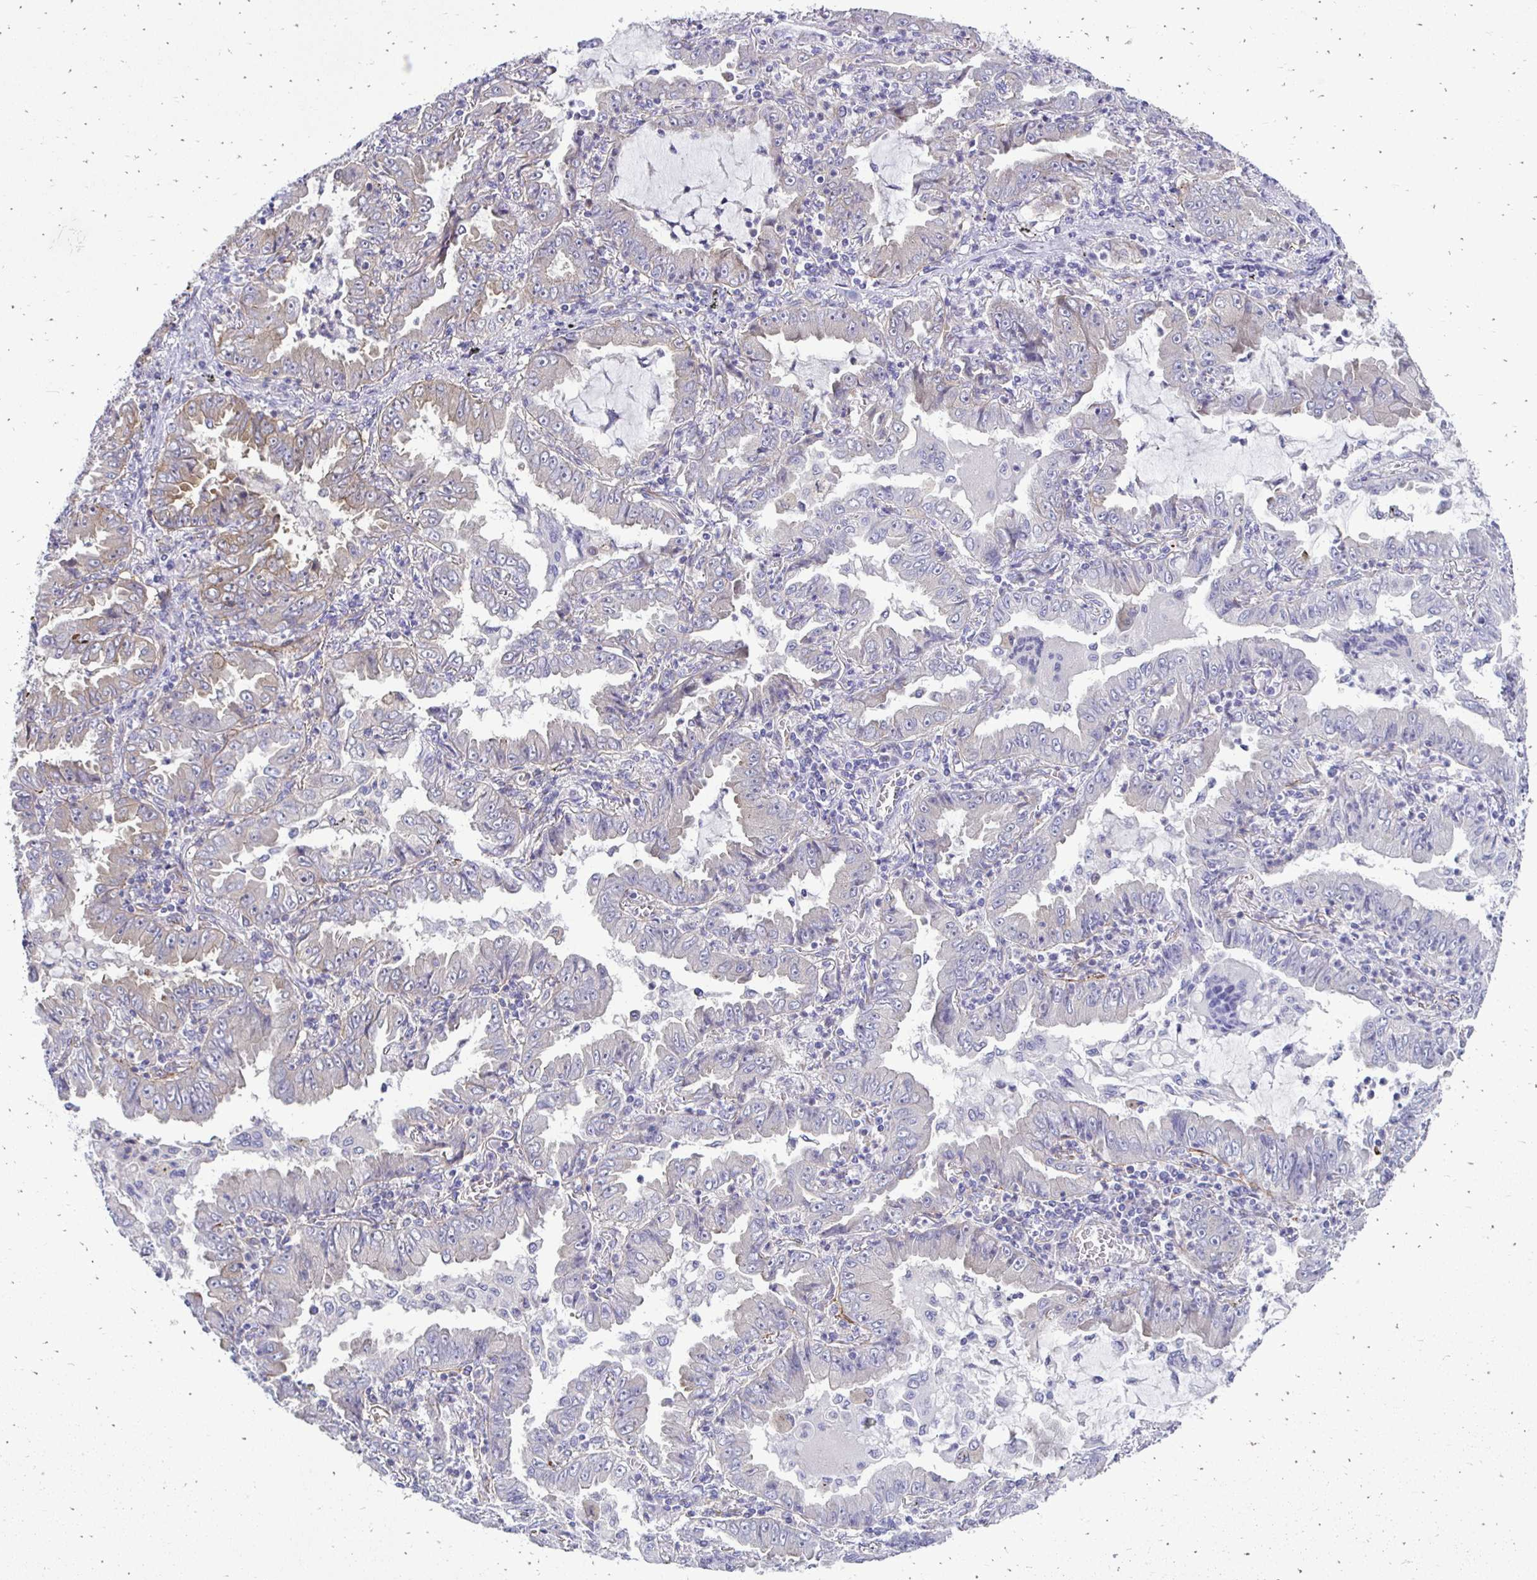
{"staining": {"intensity": "negative", "quantity": "none", "location": "none"}, "tissue": "lung cancer", "cell_type": "Tumor cells", "image_type": "cancer", "snomed": [{"axis": "morphology", "description": "Adenocarcinoma, NOS"}, {"axis": "topography", "description": "Lung"}], "caption": "This histopathology image is of lung adenocarcinoma stained with immunohistochemistry to label a protein in brown with the nuclei are counter-stained blue. There is no expression in tumor cells.", "gene": "CTPS1", "patient": {"sex": "female", "age": 52}}